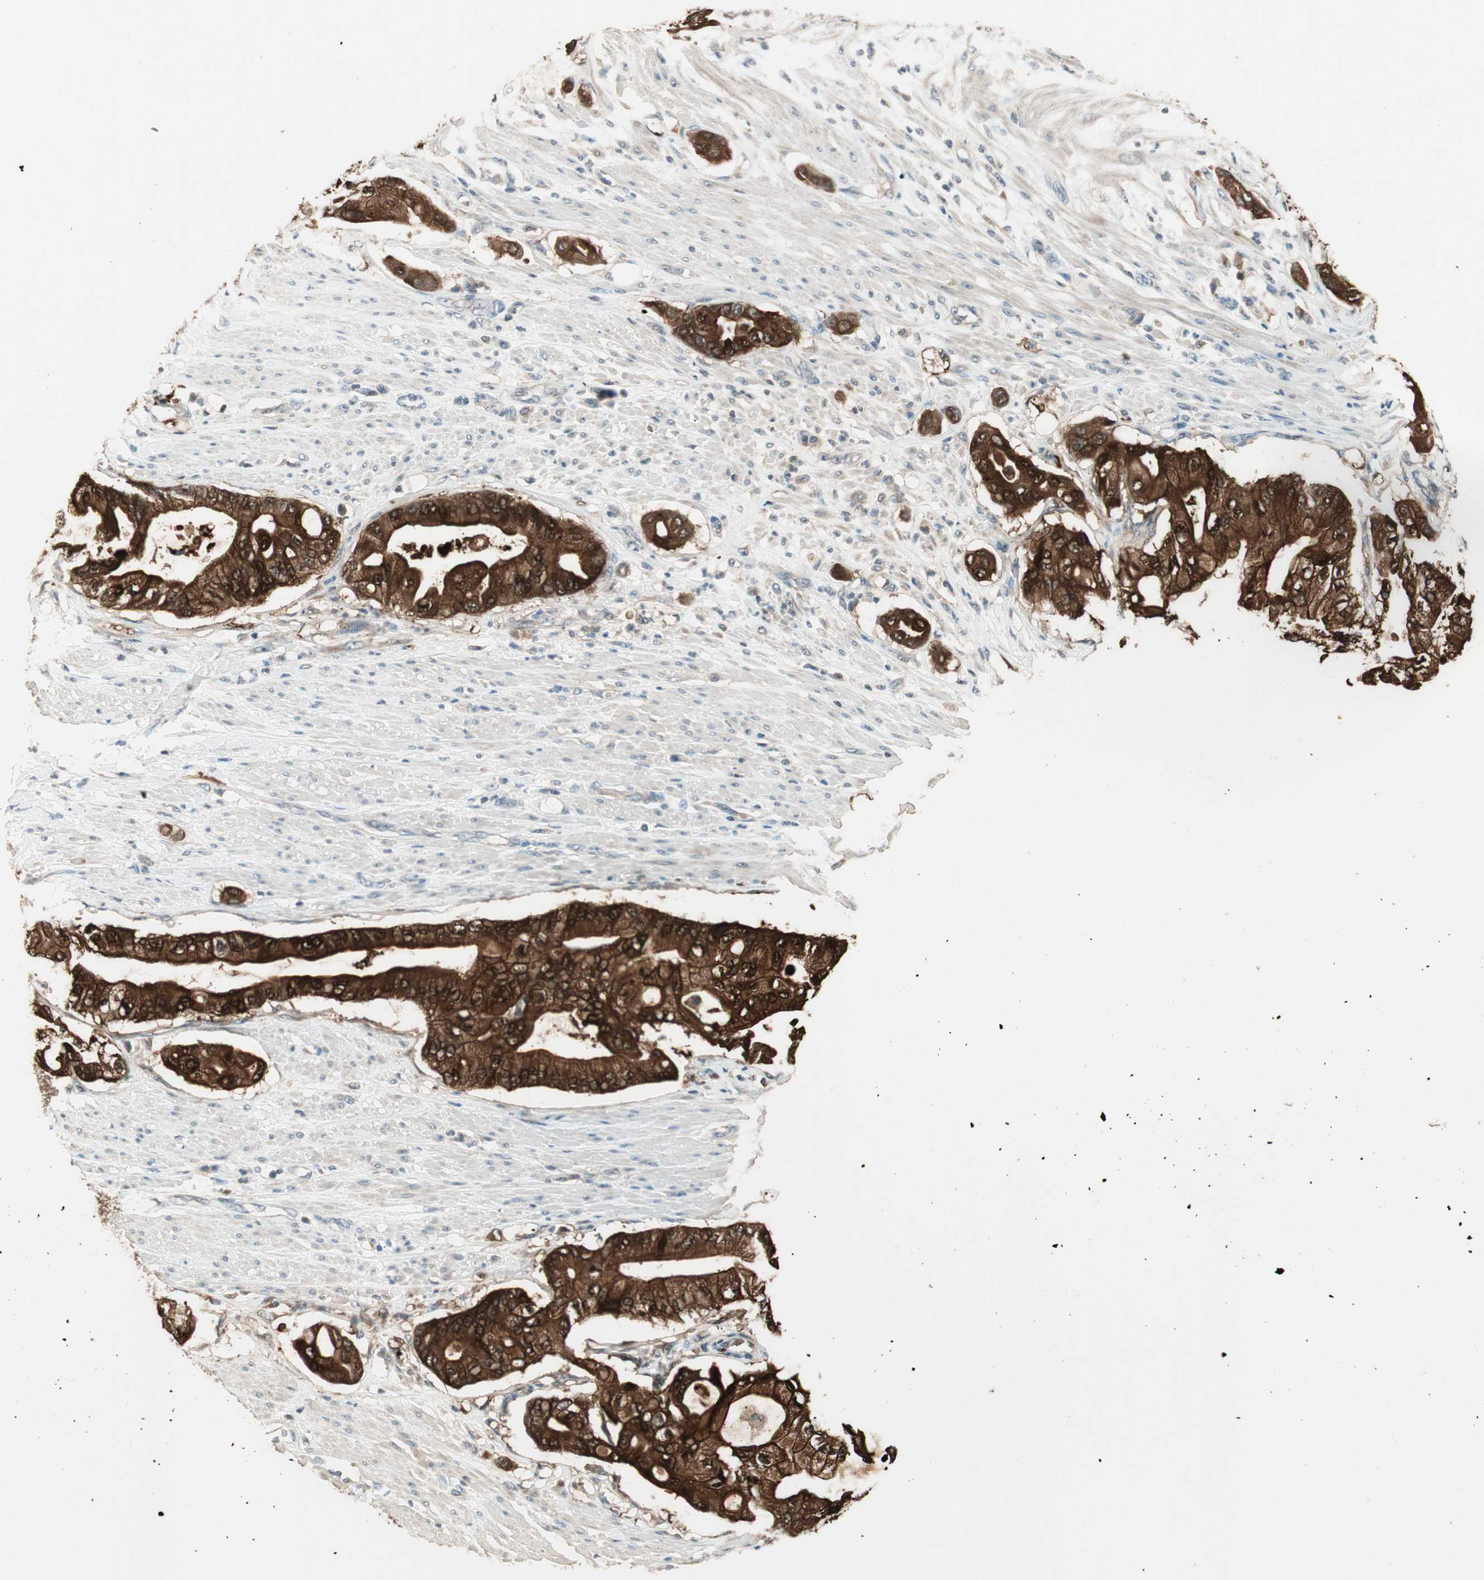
{"staining": {"intensity": "strong", "quantity": ">75%", "location": "cytoplasmic/membranous,nuclear"}, "tissue": "pancreatic cancer", "cell_type": "Tumor cells", "image_type": "cancer", "snomed": [{"axis": "morphology", "description": "Adenocarcinoma, NOS"}, {"axis": "morphology", "description": "Adenocarcinoma, metastatic, NOS"}, {"axis": "topography", "description": "Lymph node"}, {"axis": "topography", "description": "Pancreas"}, {"axis": "topography", "description": "Duodenum"}], "caption": "About >75% of tumor cells in pancreatic metastatic adenocarcinoma show strong cytoplasmic/membranous and nuclear protein positivity as visualized by brown immunohistochemical staining.", "gene": "TRIM21", "patient": {"sex": "female", "age": 64}}